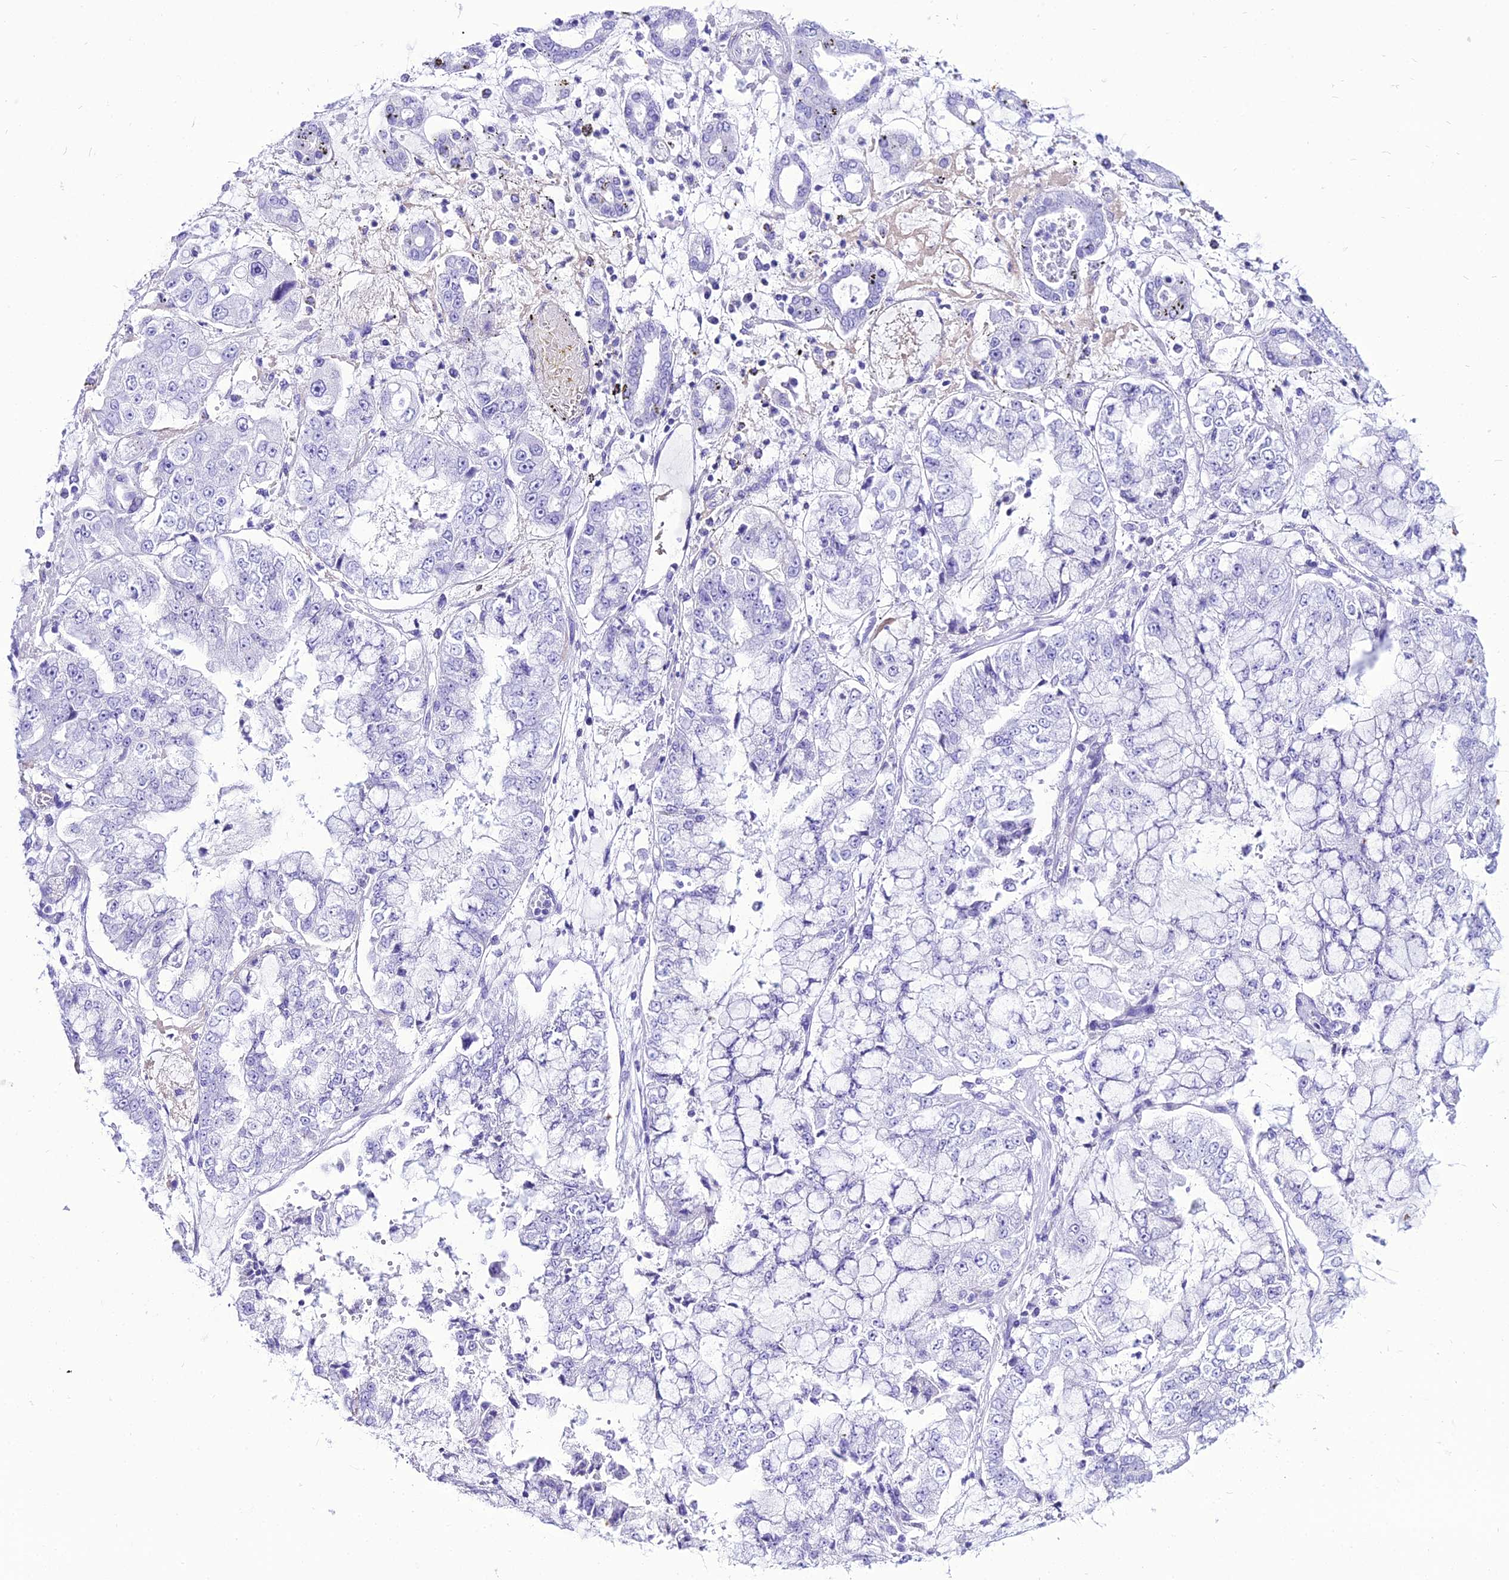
{"staining": {"intensity": "negative", "quantity": "none", "location": "none"}, "tissue": "stomach cancer", "cell_type": "Tumor cells", "image_type": "cancer", "snomed": [{"axis": "morphology", "description": "Adenocarcinoma, NOS"}, {"axis": "topography", "description": "Stomach"}], "caption": "Protein analysis of stomach adenocarcinoma shows no significant staining in tumor cells.", "gene": "PNMA5", "patient": {"sex": "male", "age": 76}}